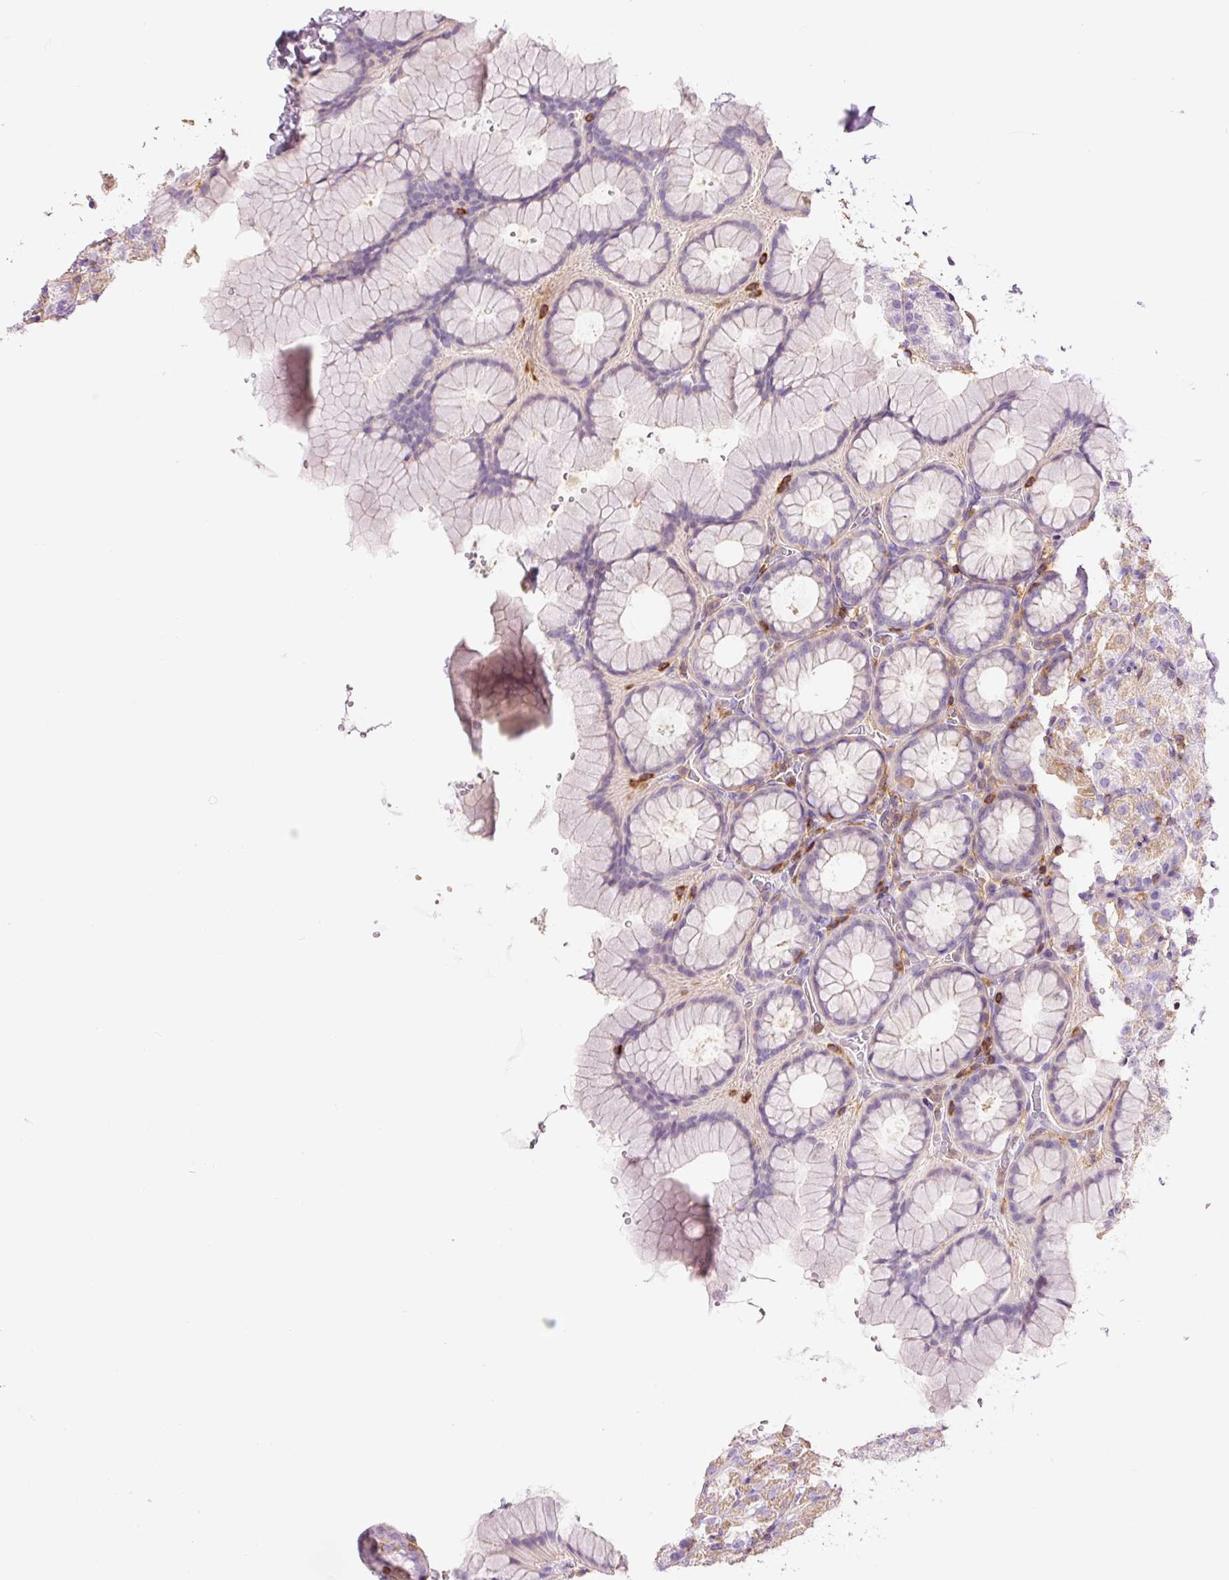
{"staining": {"intensity": "weak", "quantity": "25%-75%", "location": "cytoplasmic/membranous"}, "tissue": "stomach", "cell_type": "Glandular cells", "image_type": "normal", "snomed": [{"axis": "morphology", "description": "Normal tissue, NOS"}, {"axis": "topography", "description": "Stomach, upper"}], "caption": "Benign stomach demonstrates weak cytoplasmic/membranous positivity in about 25%-75% of glandular cells, visualized by immunohistochemistry.", "gene": "DOK6", "patient": {"sex": "female", "age": 81}}